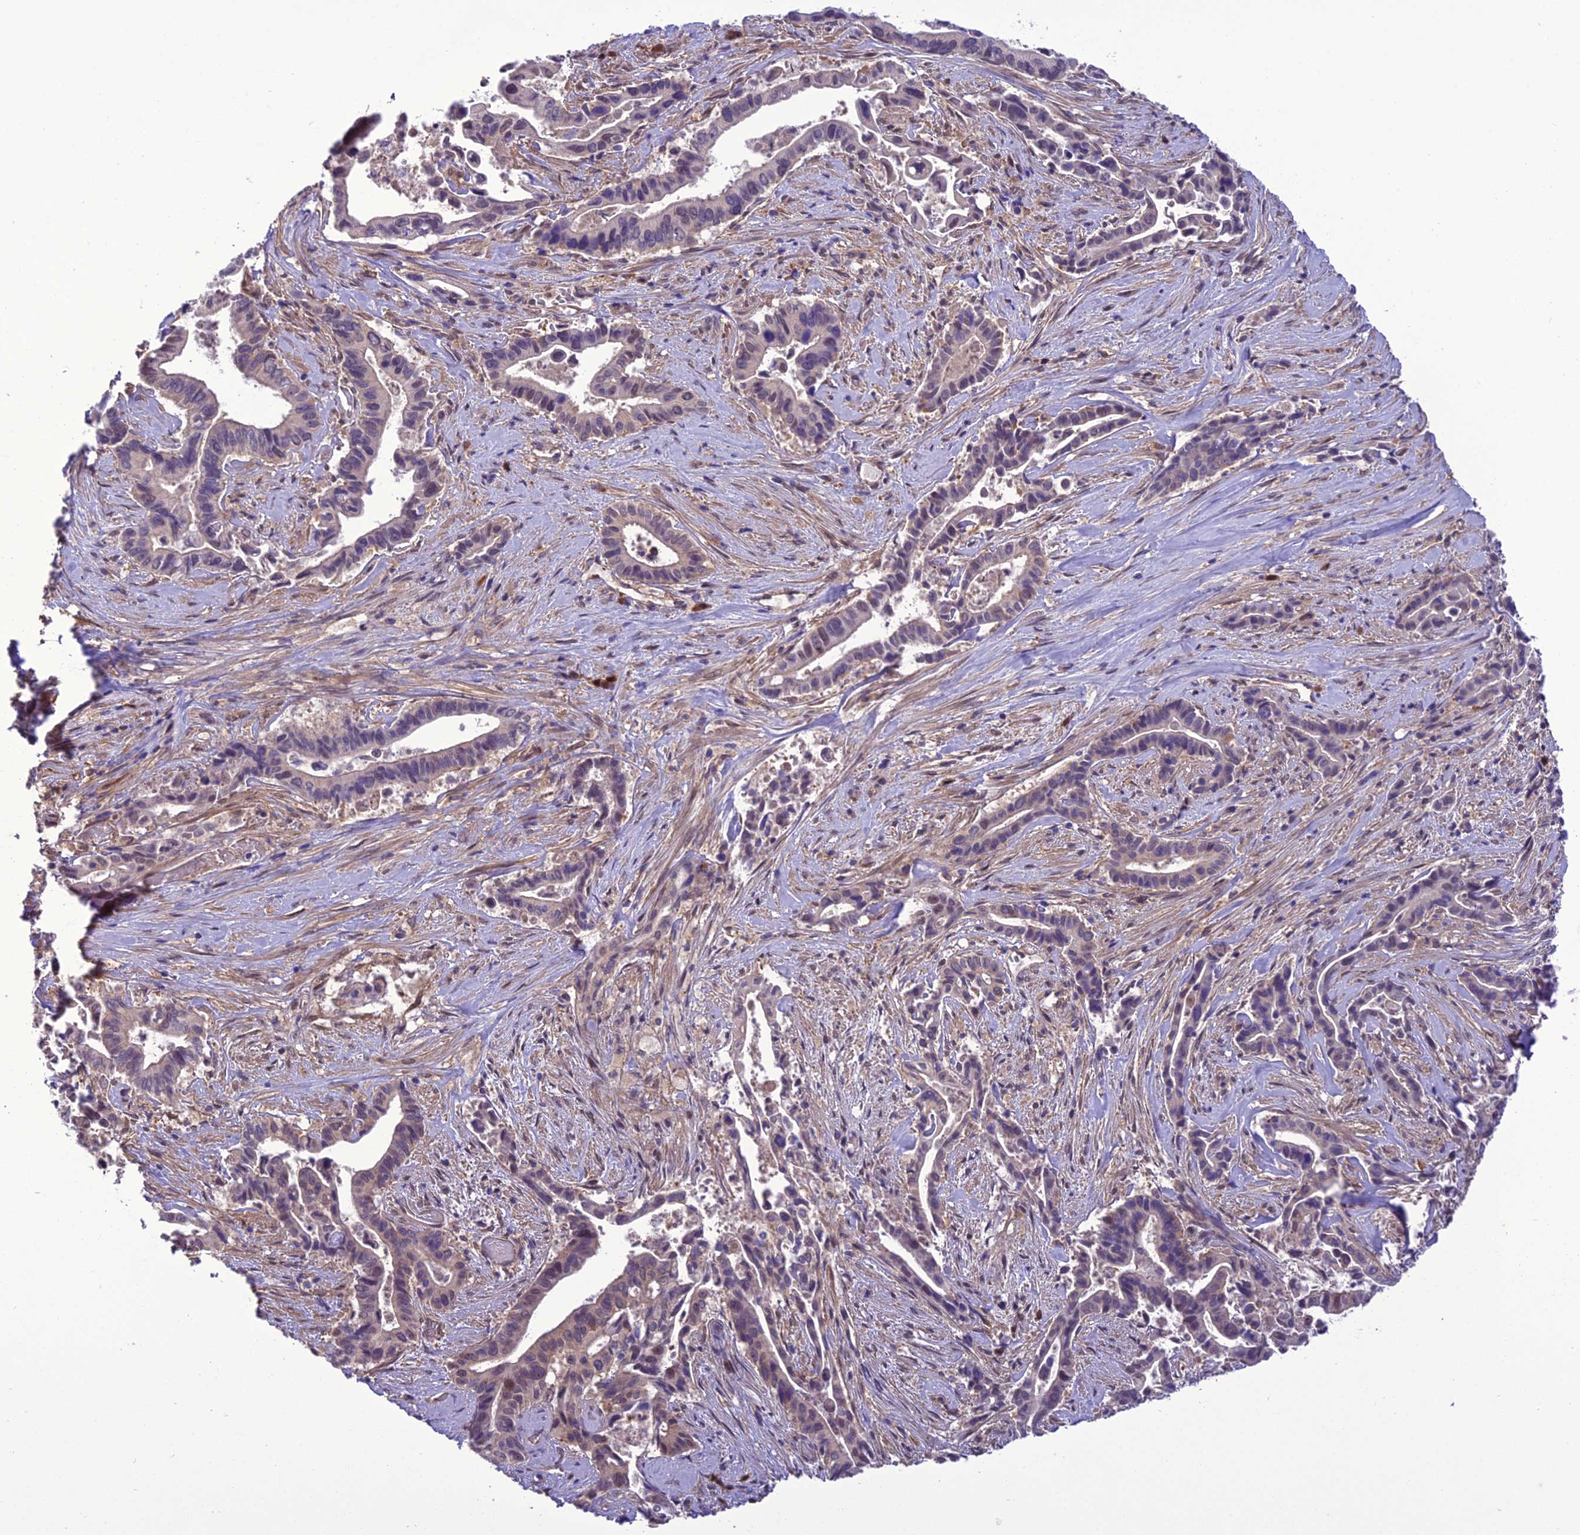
{"staining": {"intensity": "negative", "quantity": "none", "location": "none"}, "tissue": "pancreatic cancer", "cell_type": "Tumor cells", "image_type": "cancer", "snomed": [{"axis": "morphology", "description": "Adenocarcinoma, NOS"}, {"axis": "topography", "description": "Pancreas"}], "caption": "Adenocarcinoma (pancreatic) was stained to show a protein in brown. There is no significant positivity in tumor cells. Nuclei are stained in blue.", "gene": "BORCS6", "patient": {"sex": "female", "age": 77}}